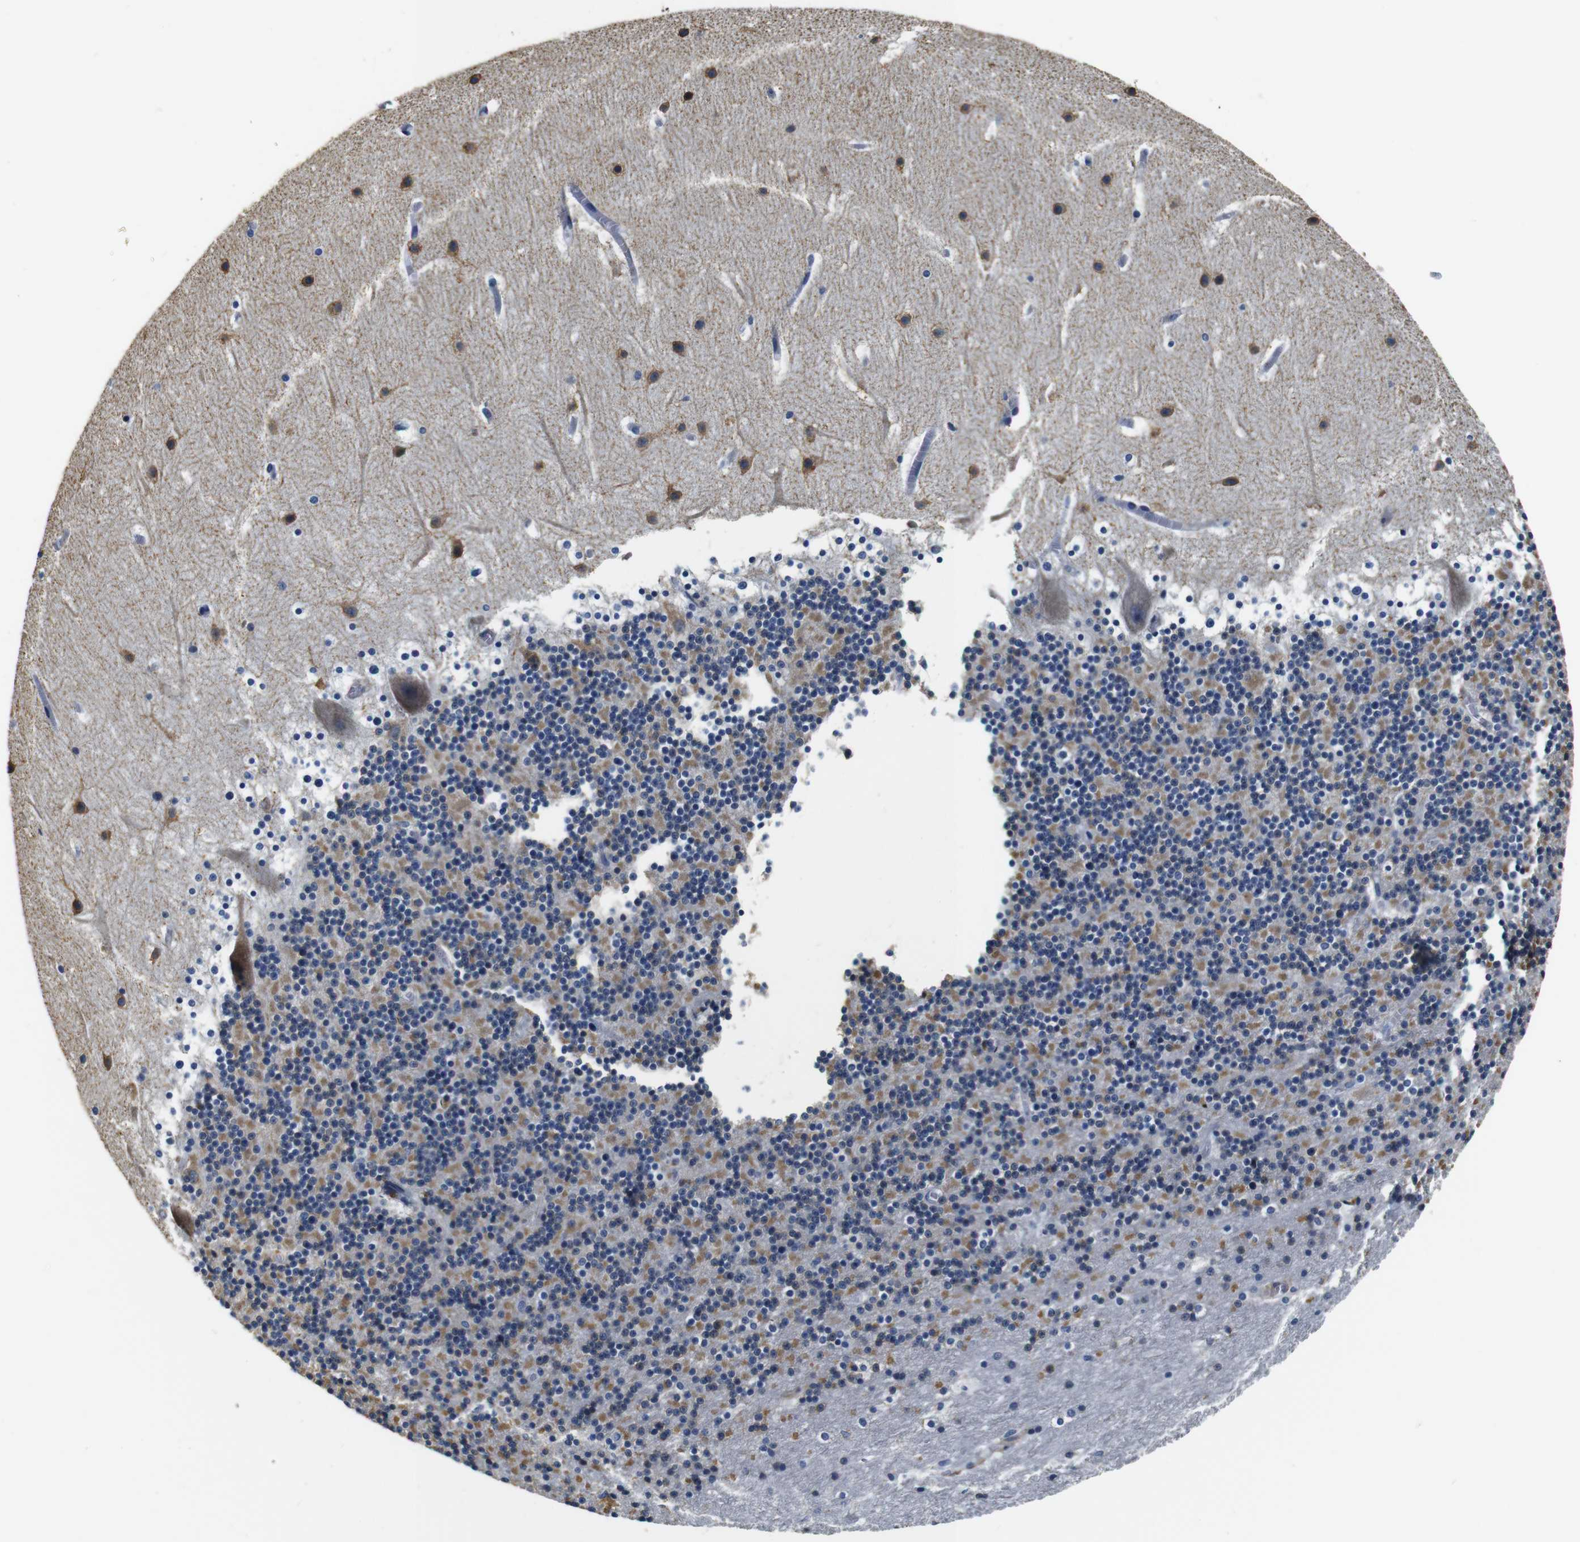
{"staining": {"intensity": "moderate", "quantity": "25%-75%", "location": "cytoplasmic/membranous"}, "tissue": "cerebellum", "cell_type": "Cells in granular layer", "image_type": "normal", "snomed": [{"axis": "morphology", "description": "Normal tissue, NOS"}, {"axis": "topography", "description": "Cerebellum"}], "caption": "This micrograph exhibits benign cerebellum stained with immunohistochemistry (IHC) to label a protein in brown. The cytoplasmic/membranous of cells in granular layer show moderate positivity for the protein. Nuclei are counter-stained blue.", "gene": "COL1A1", "patient": {"sex": "male", "age": 45}}